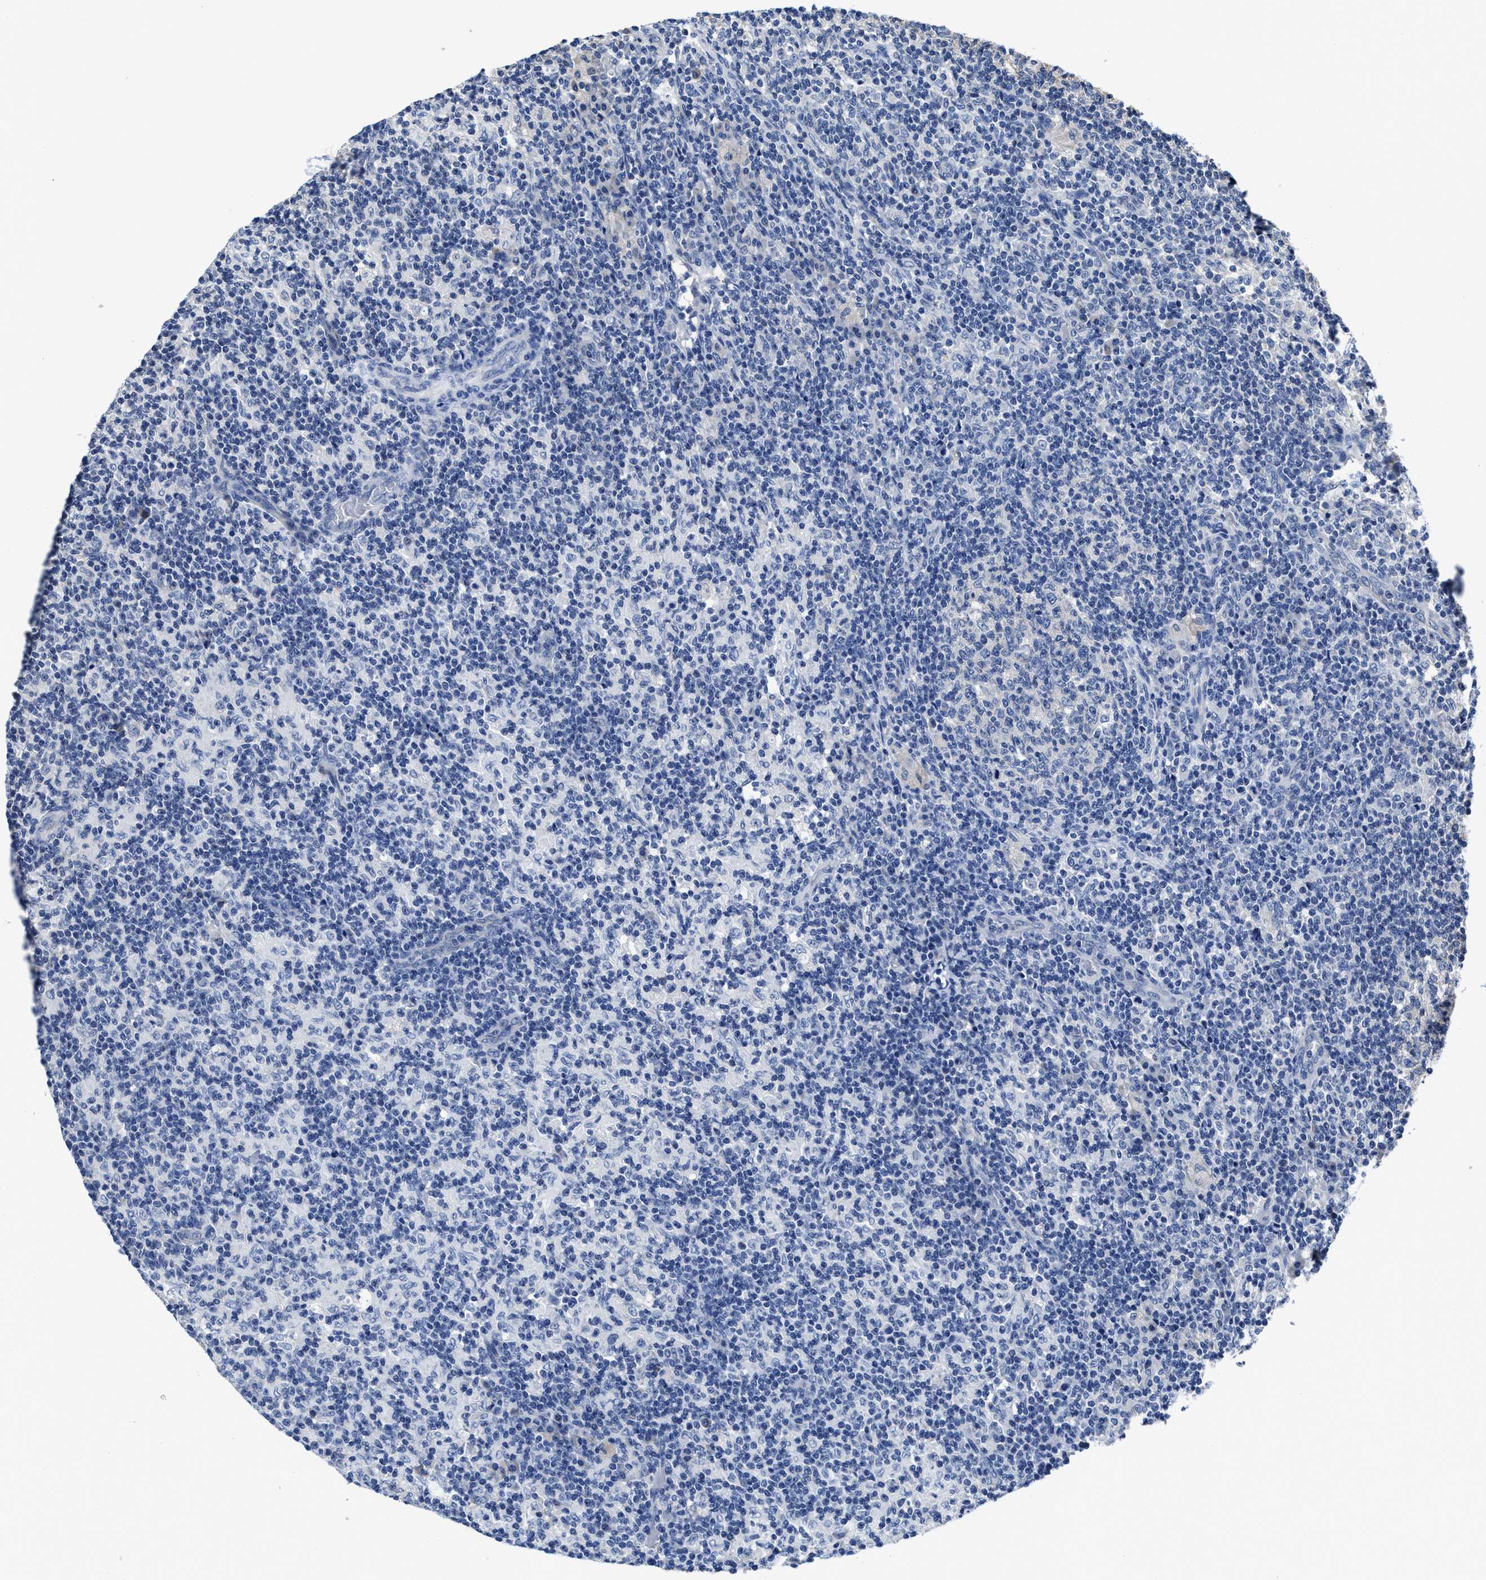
{"staining": {"intensity": "negative", "quantity": "none", "location": "none"}, "tissue": "lymph node", "cell_type": "Germinal center cells", "image_type": "normal", "snomed": [{"axis": "morphology", "description": "Normal tissue, NOS"}, {"axis": "morphology", "description": "Inflammation, NOS"}, {"axis": "topography", "description": "Lymph node"}], "caption": "The image demonstrates no significant expression in germinal center cells of lymph node. (DAB (3,3'-diaminobenzidine) immunohistochemistry (IHC), high magnification).", "gene": "HOOK1", "patient": {"sex": "male", "age": 55}}